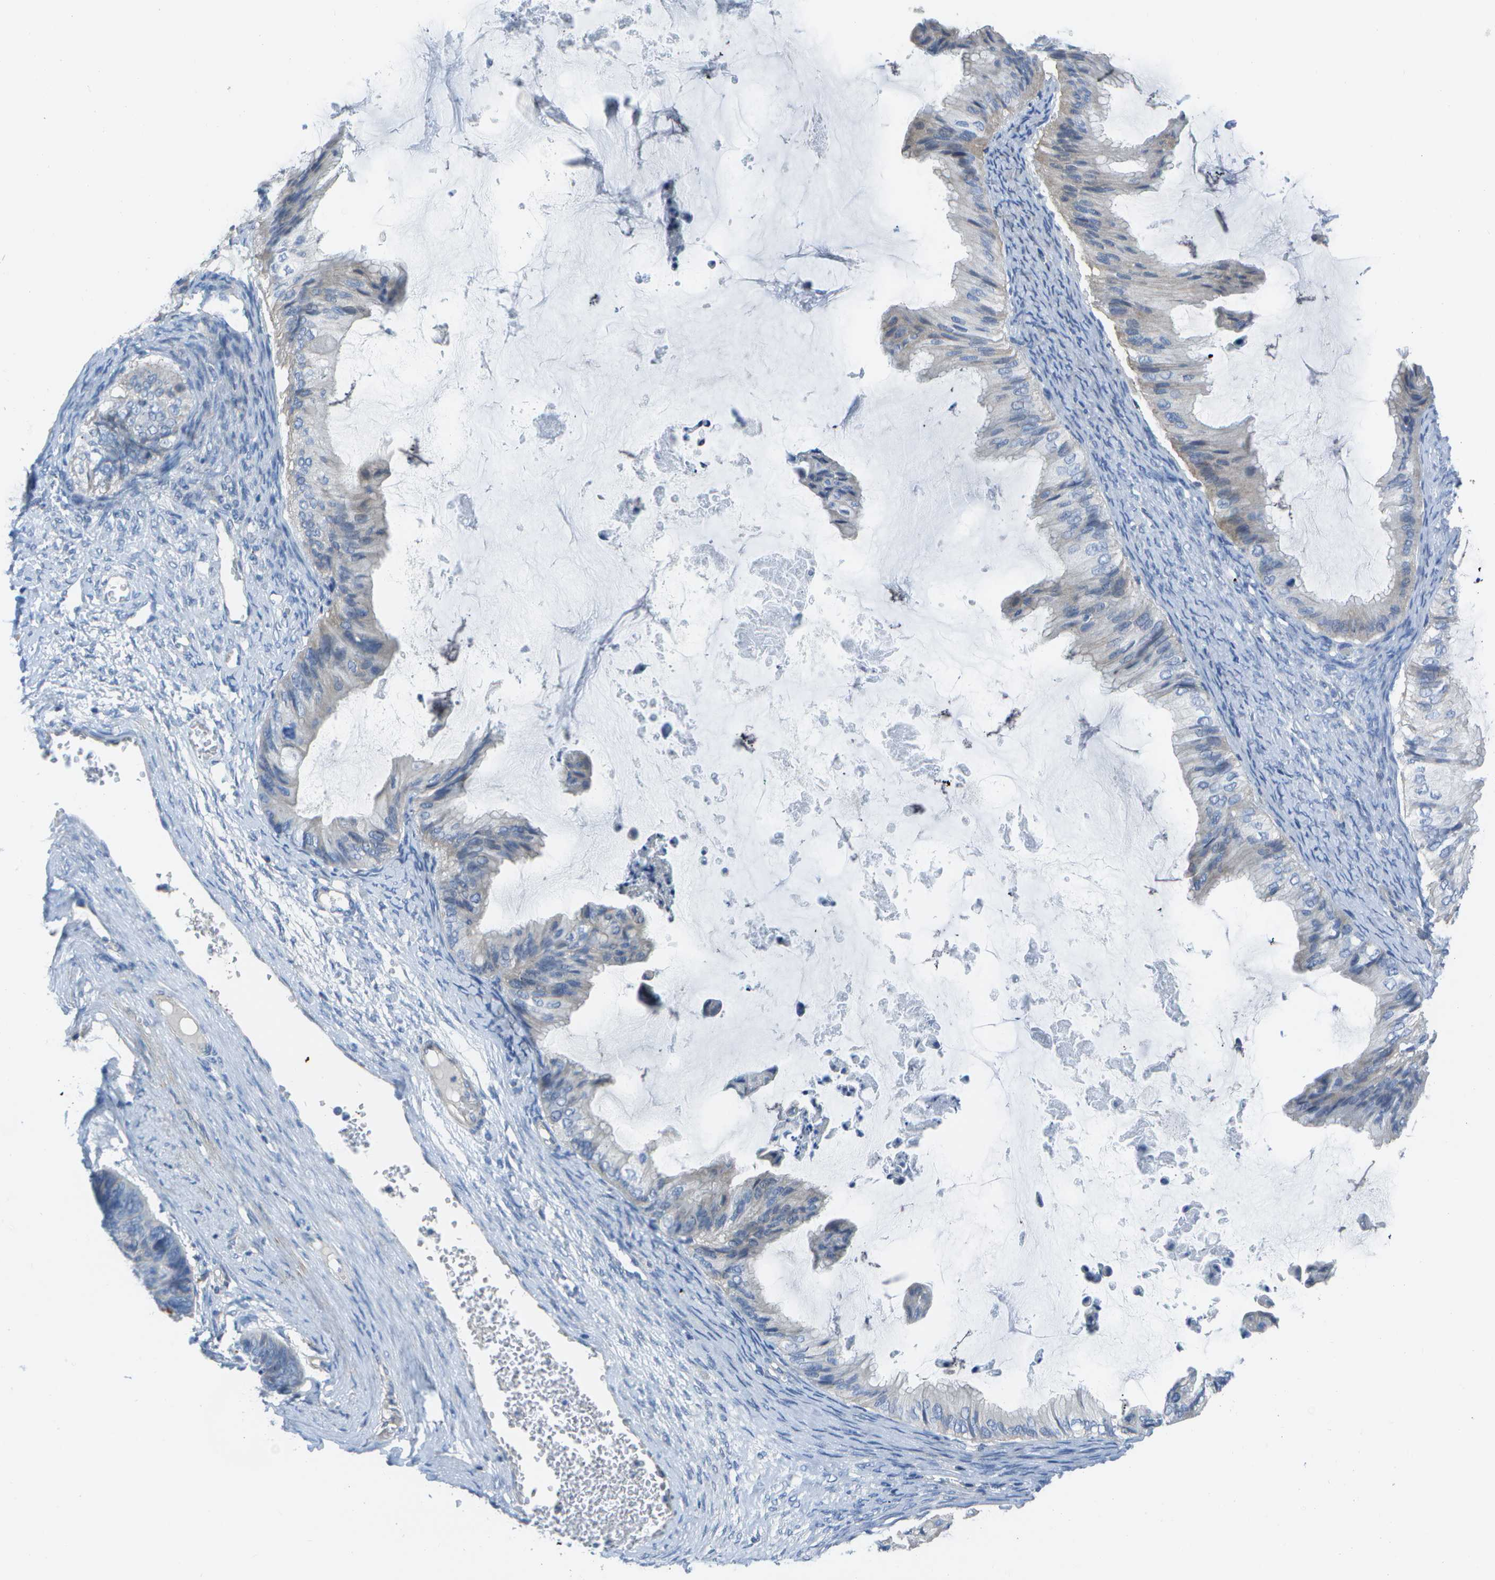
{"staining": {"intensity": "negative", "quantity": "none", "location": "none"}, "tissue": "ovarian cancer", "cell_type": "Tumor cells", "image_type": "cancer", "snomed": [{"axis": "morphology", "description": "Cystadenocarcinoma, mucinous, NOS"}, {"axis": "topography", "description": "Ovary"}], "caption": "A high-resolution photomicrograph shows immunohistochemistry staining of ovarian mucinous cystadenocarcinoma, which demonstrates no significant expression in tumor cells.", "gene": "DCT", "patient": {"sex": "female", "age": 61}}